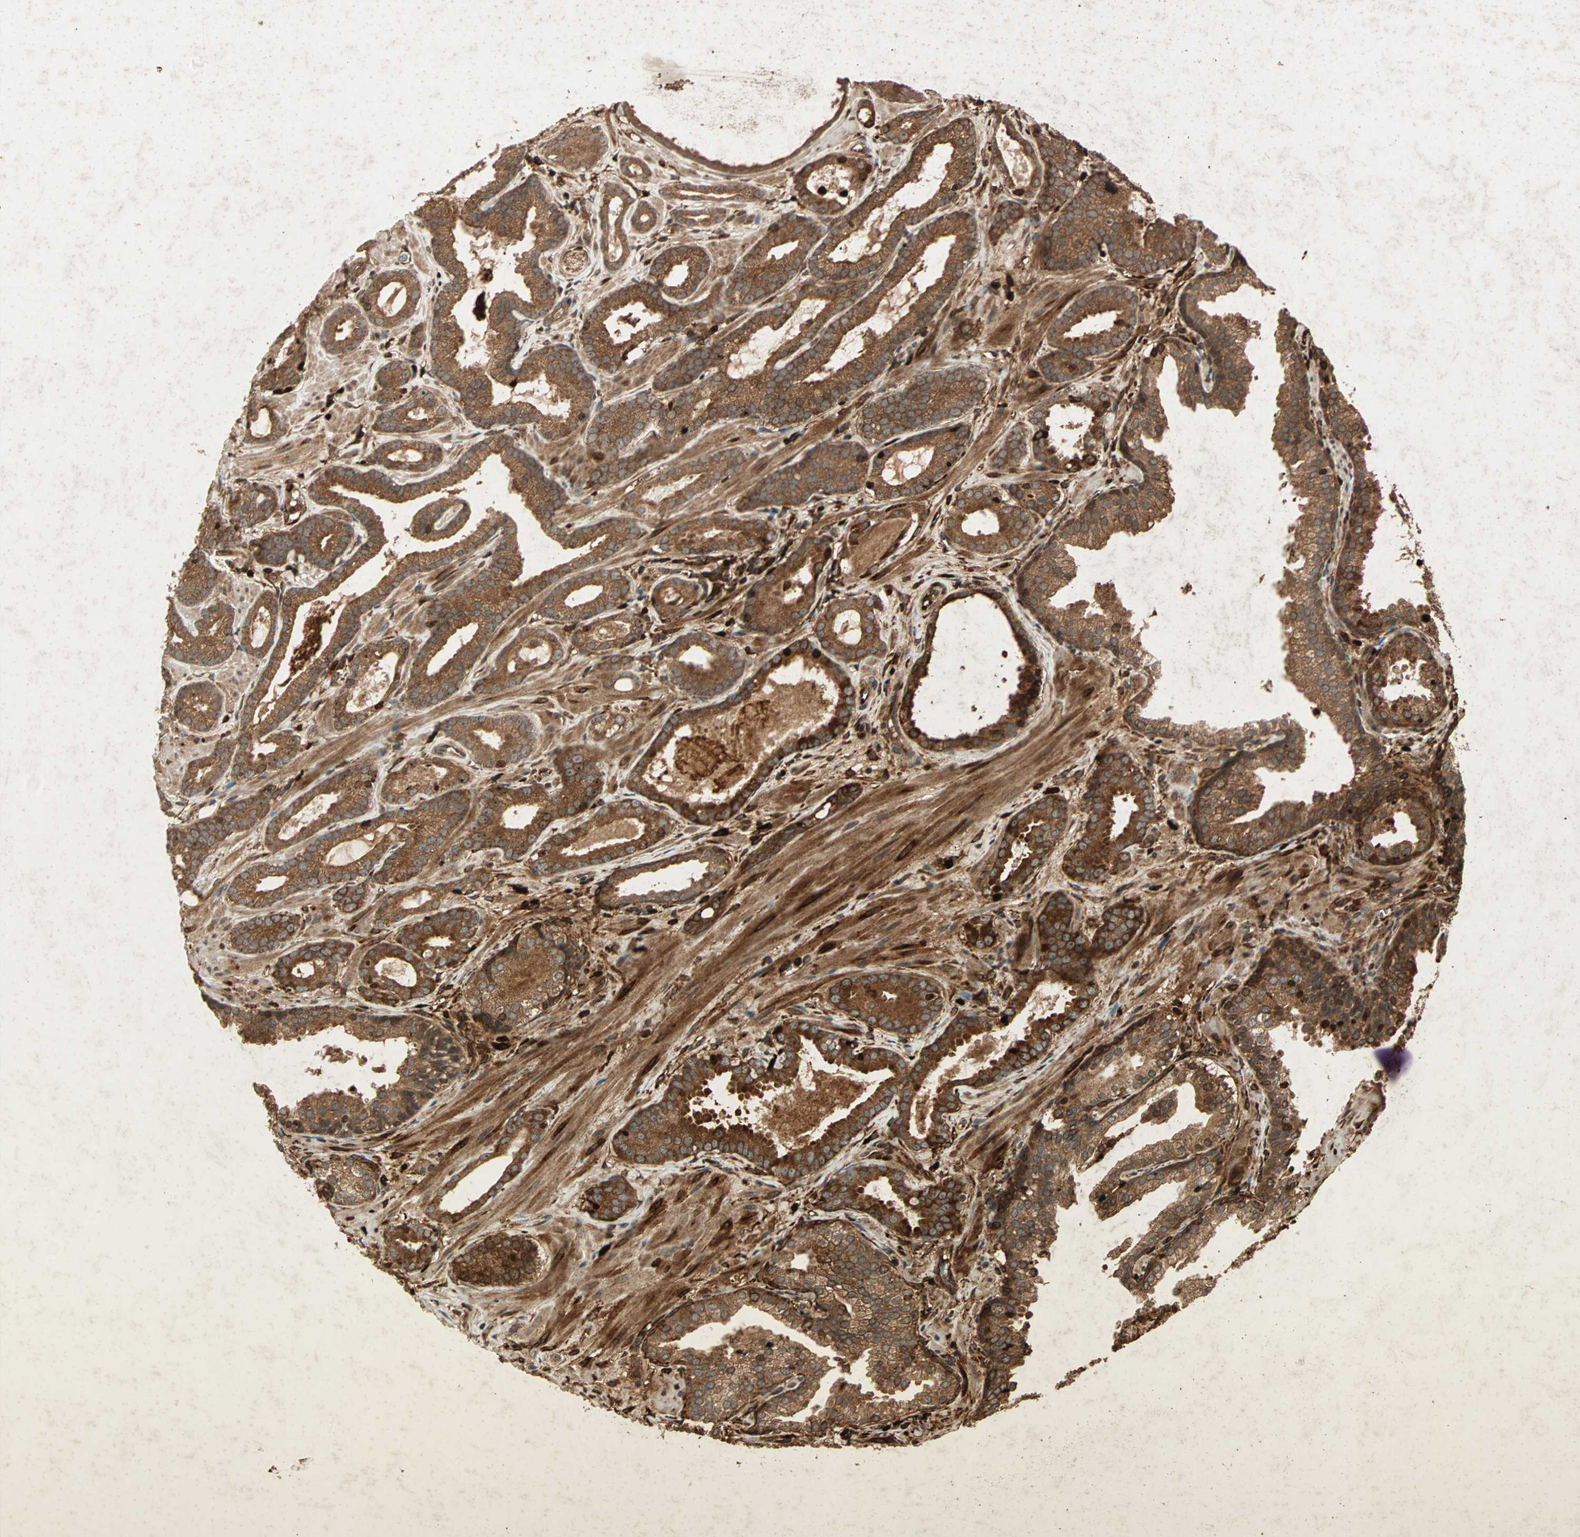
{"staining": {"intensity": "strong", "quantity": ">75%", "location": "cytoplasmic/membranous"}, "tissue": "prostate cancer", "cell_type": "Tumor cells", "image_type": "cancer", "snomed": [{"axis": "morphology", "description": "Adenocarcinoma, Low grade"}, {"axis": "topography", "description": "Prostate"}], "caption": "Prostate adenocarcinoma (low-grade) stained with a protein marker exhibits strong staining in tumor cells.", "gene": "RFFL", "patient": {"sex": "male", "age": 57}}